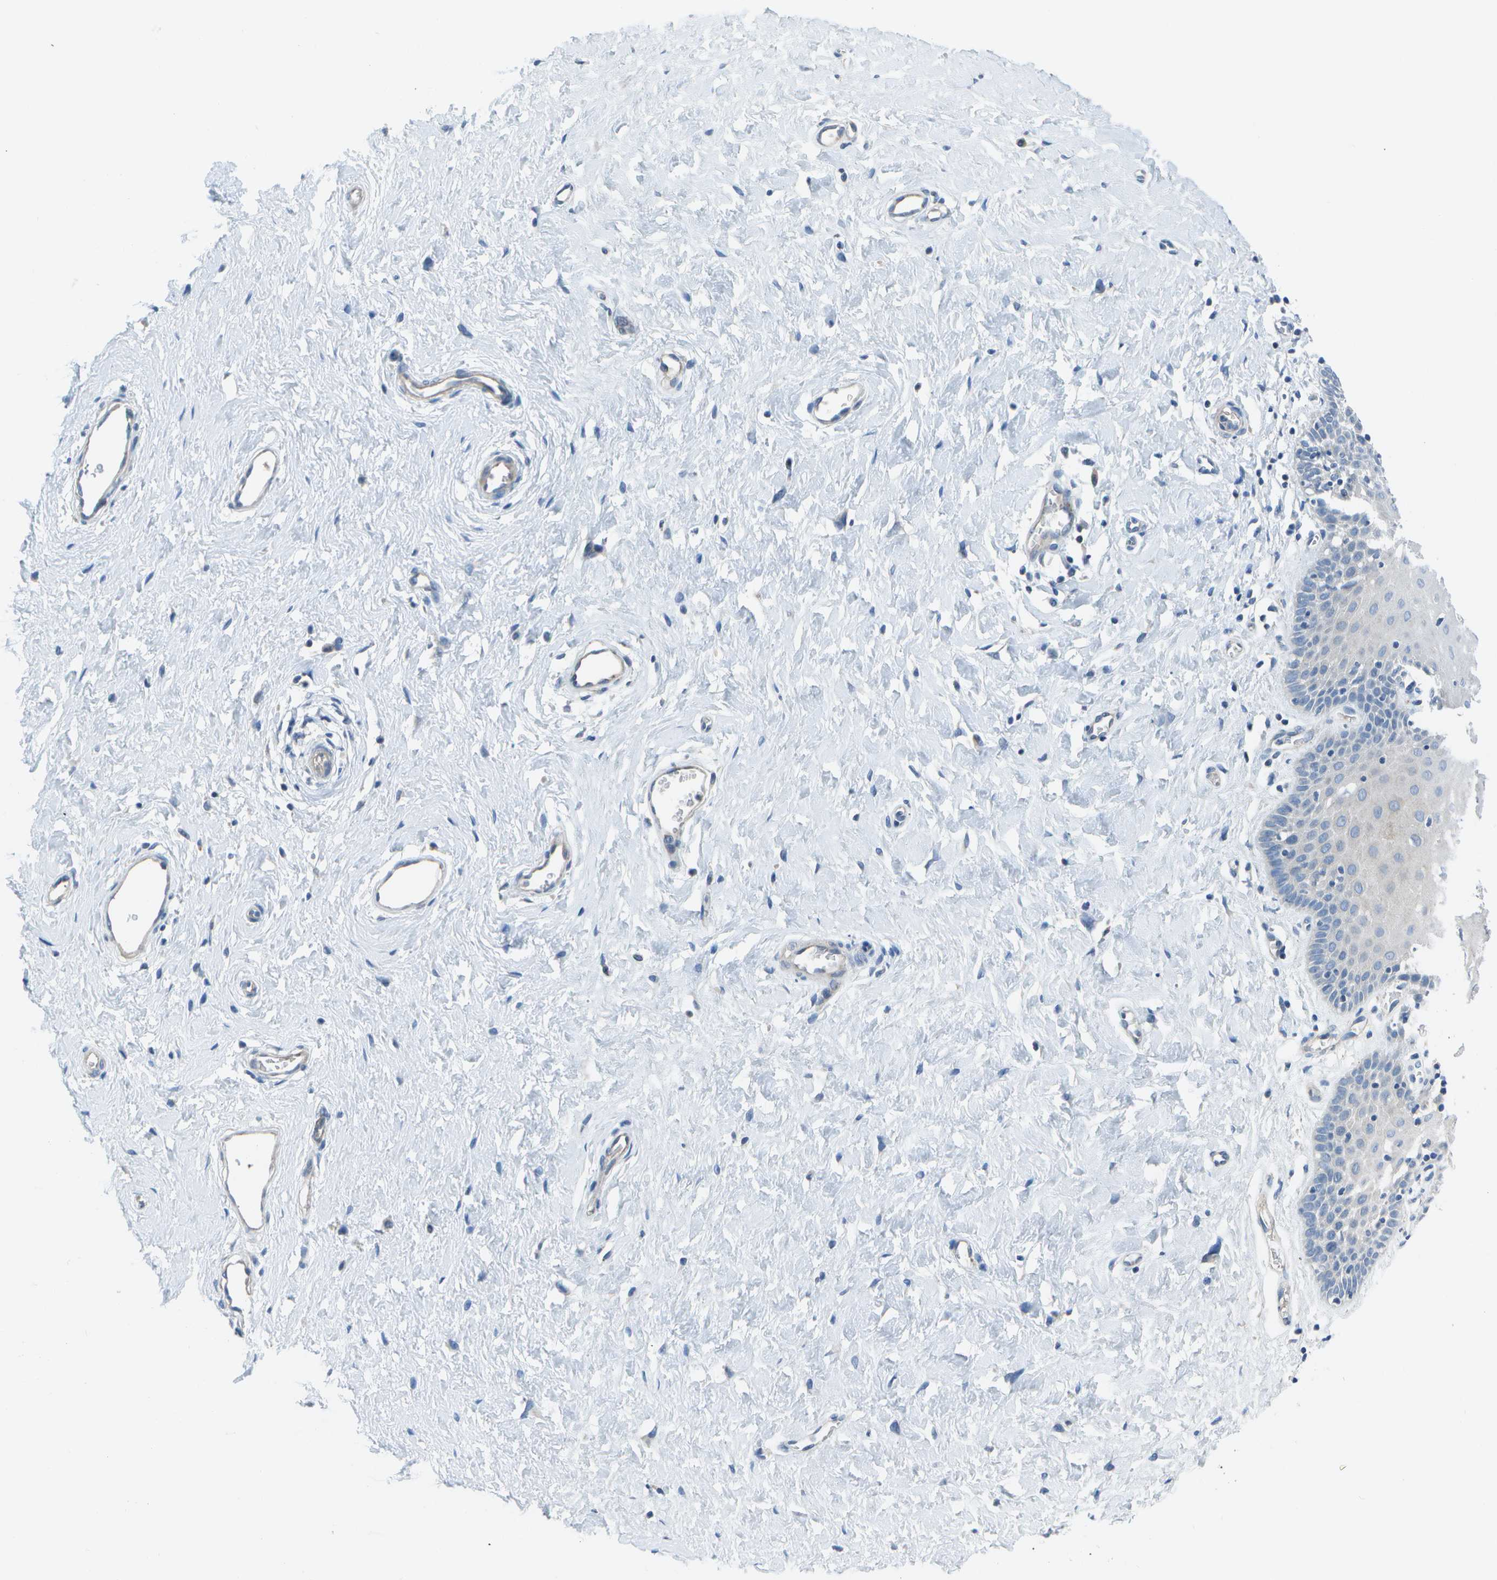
{"staining": {"intensity": "negative", "quantity": "none", "location": "none"}, "tissue": "cervix", "cell_type": "Squamous epithelial cells", "image_type": "normal", "snomed": [{"axis": "morphology", "description": "Normal tissue, NOS"}, {"axis": "topography", "description": "Cervix"}], "caption": "Immunohistochemistry (IHC) image of unremarkable human cervix stained for a protein (brown), which shows no expression in squamous epithelial cells.", "gene": "DCT", "patient": {"sex": "female", "age": 55}}